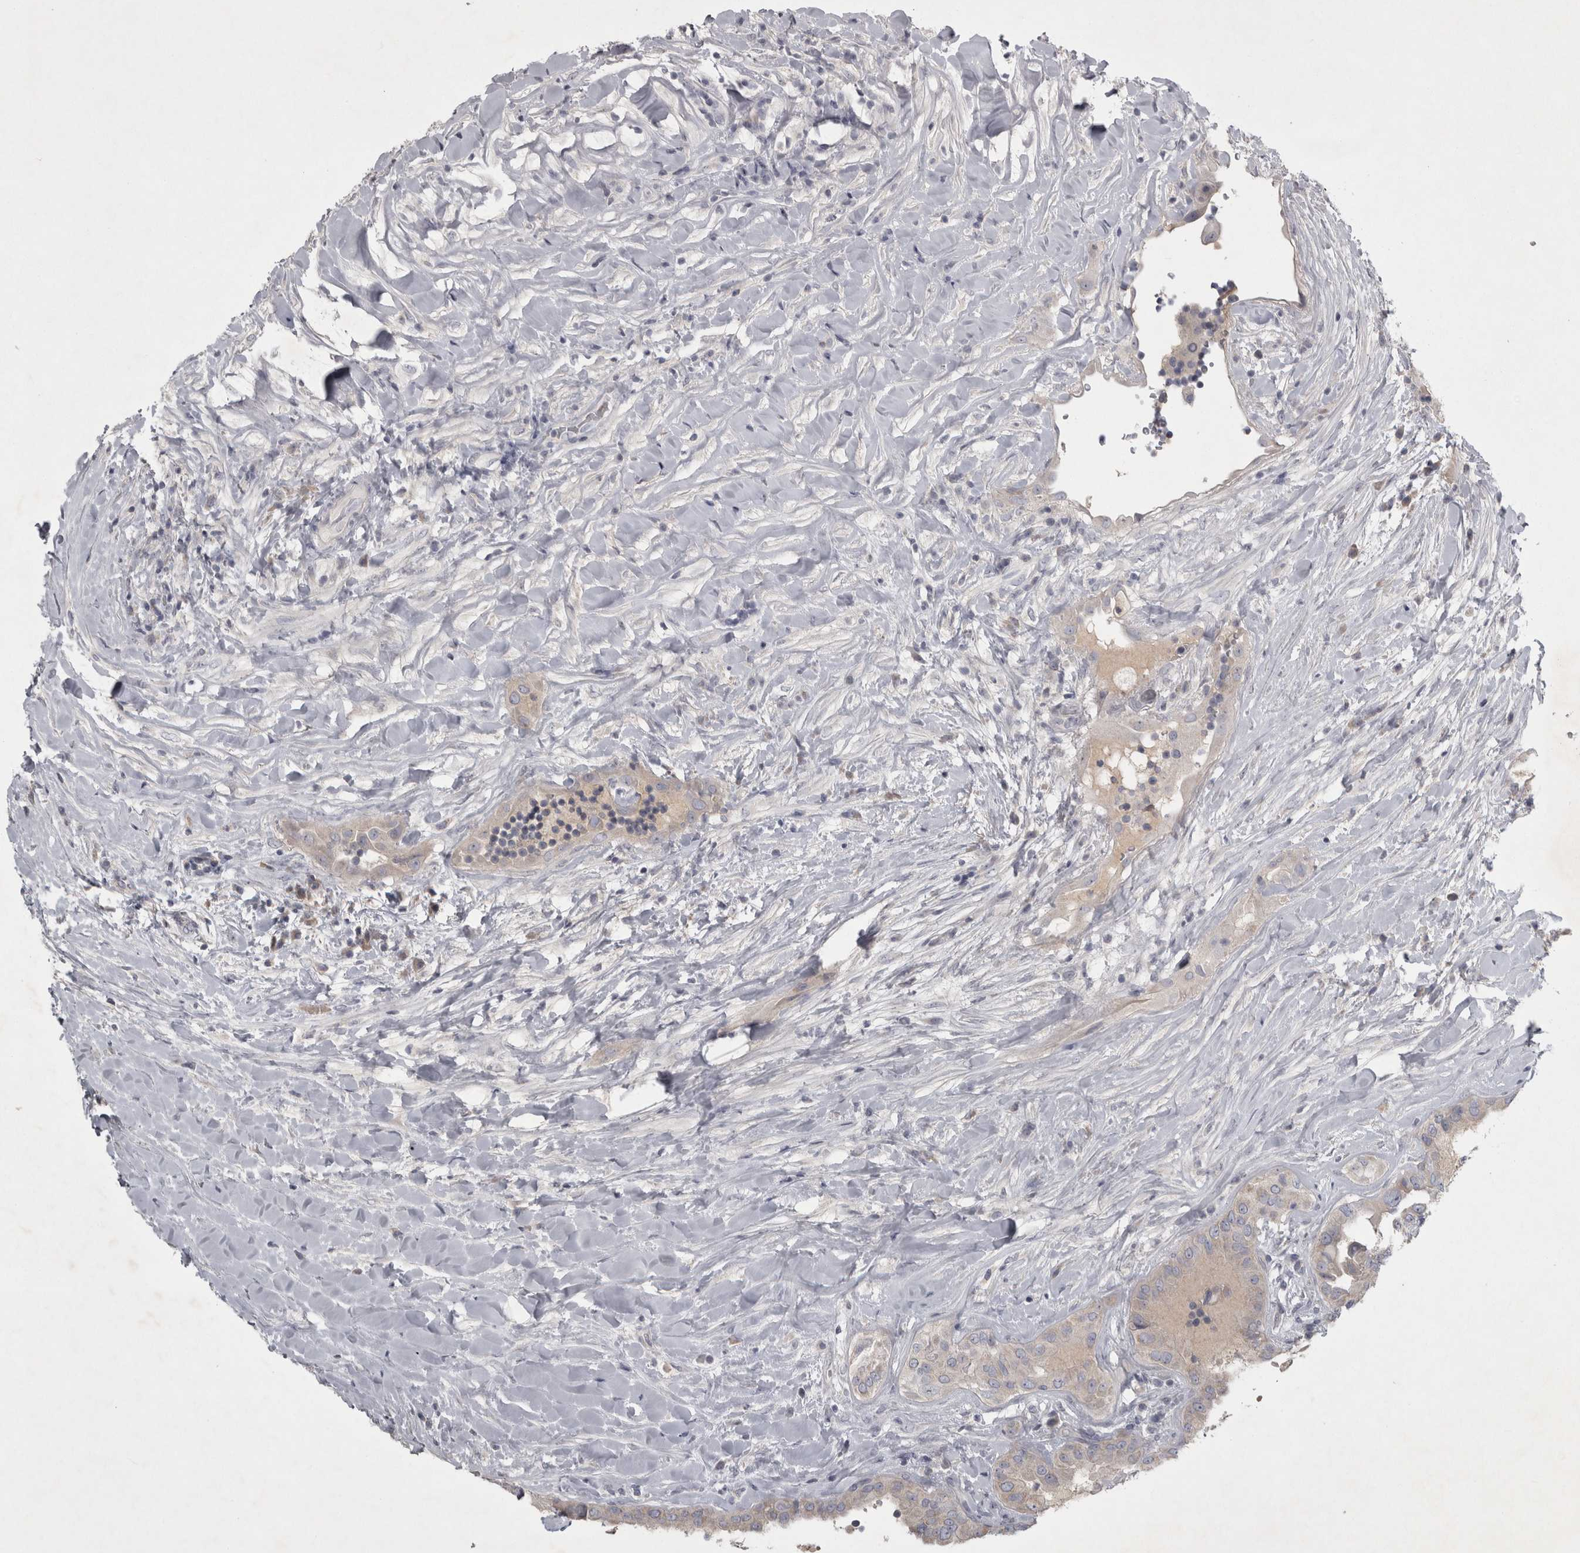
{"staining": {"intensity": "negative", "quantity": "none", "location": "none"}, "tissue": "thyroid cancer", "cell_type": "Tumor cells", "image_type": "cancer", "snomed": [{"axis": "morphology", "description": "Papillary adenocarcinoma, NOS"}, {"axis": "topography", "description": "Thyroid gland"}], "caption": "Immunohistochemistry (IHC) of human thyroid cancer exhibits no staining in tumor cells.", "gene": "ENPP7", "patient": {"sex": "male", "age": 33}}